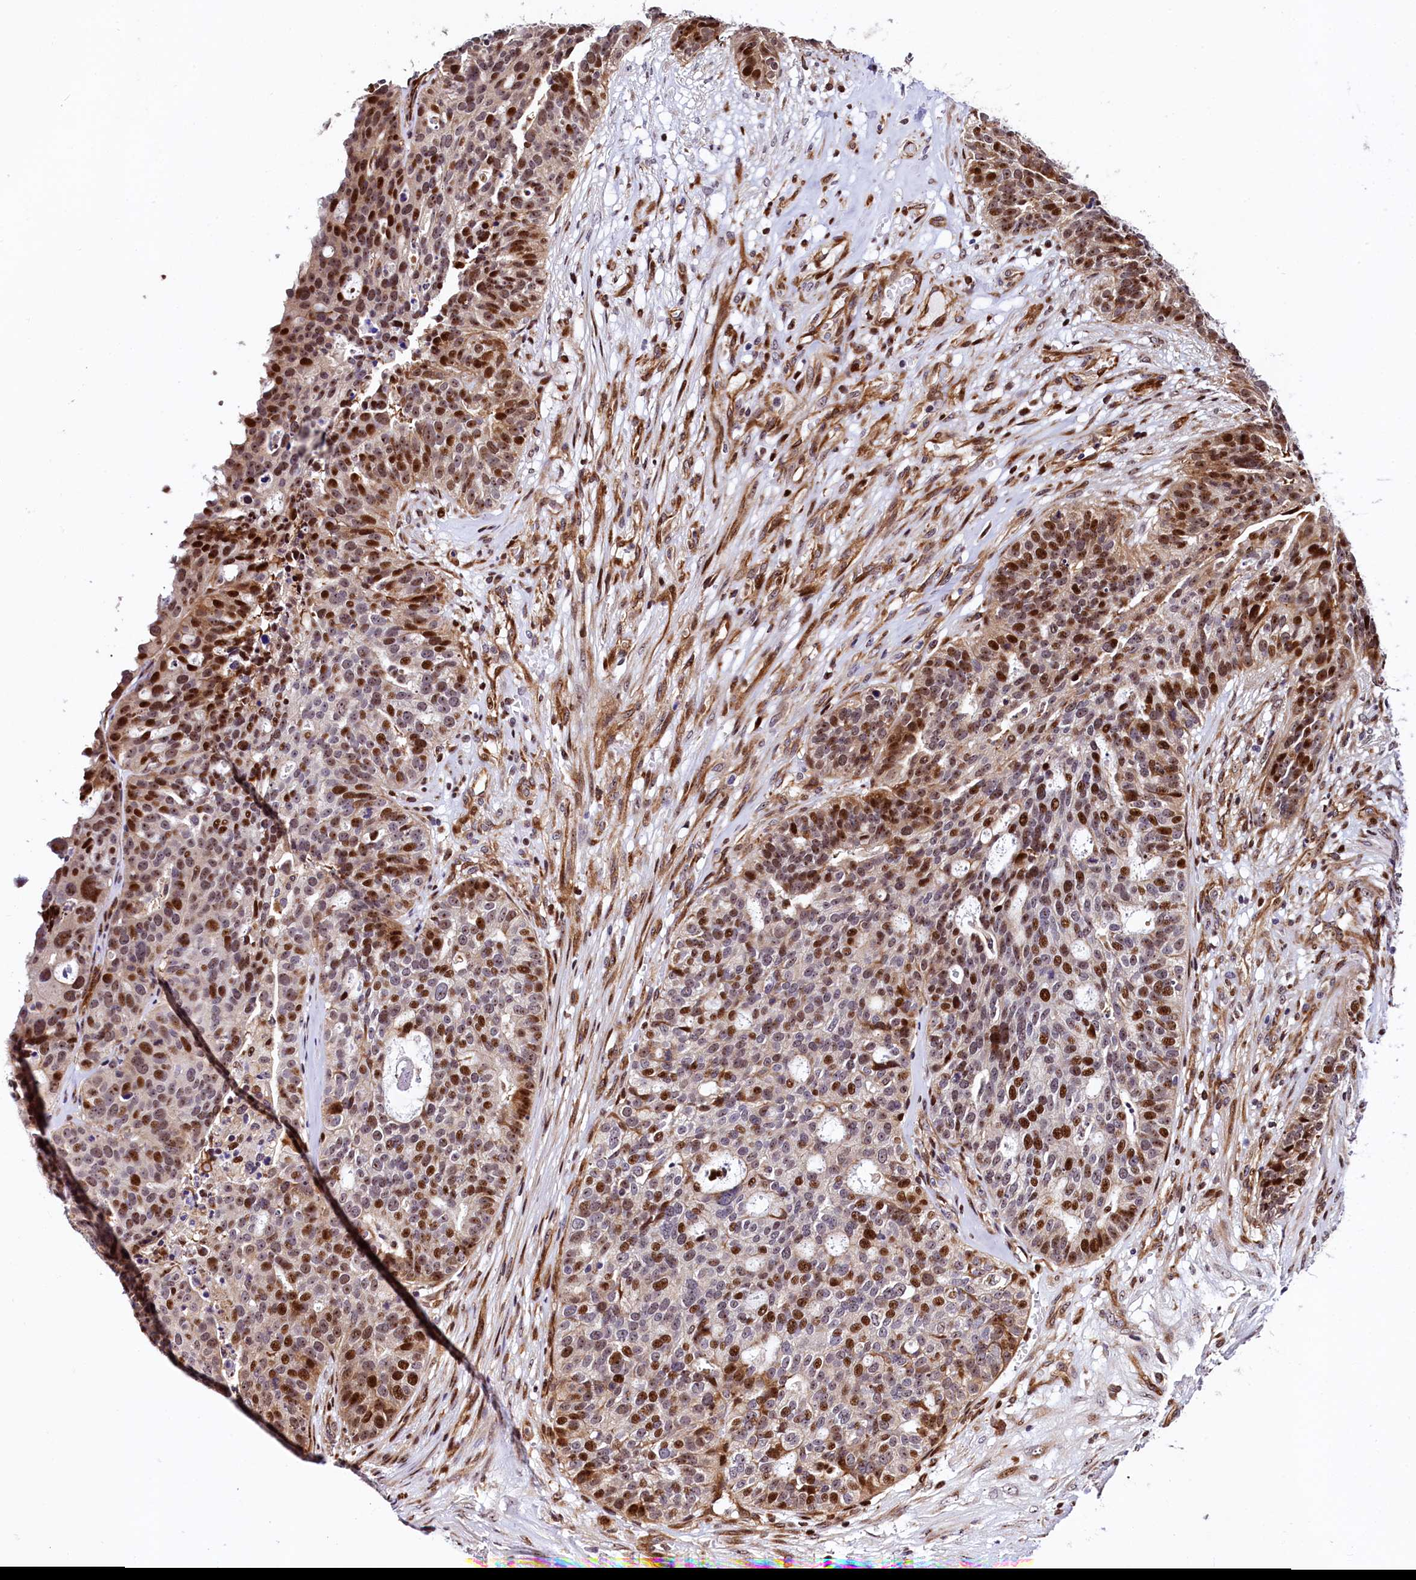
{"staining": {"intensity": "strong", "quantity": "25%-75%", "location": "nuclear"}, "tissue": "ovarian cancer", "cell_type": "Tumor cells", "image_type": "cancer", "snomed": [{"axis": "morphology", "description": "Cystadenocarcinoma, serous, NOS"}, {"axis": "topography", "description": "Ovary"}], "caption": "High-magnification brightfield microscopy of serous cystadenocarcinoma (ovarian) stained with DAB (3,3'-diaminobenzidine) (brown) and counterstained with hematoxylin (blue). tumor cells exhibit strong nuclear staining is seen in approximately25%-75% of cells.", "gene": "TRMT112", "patient": {"sex": "female", "age": 59}}